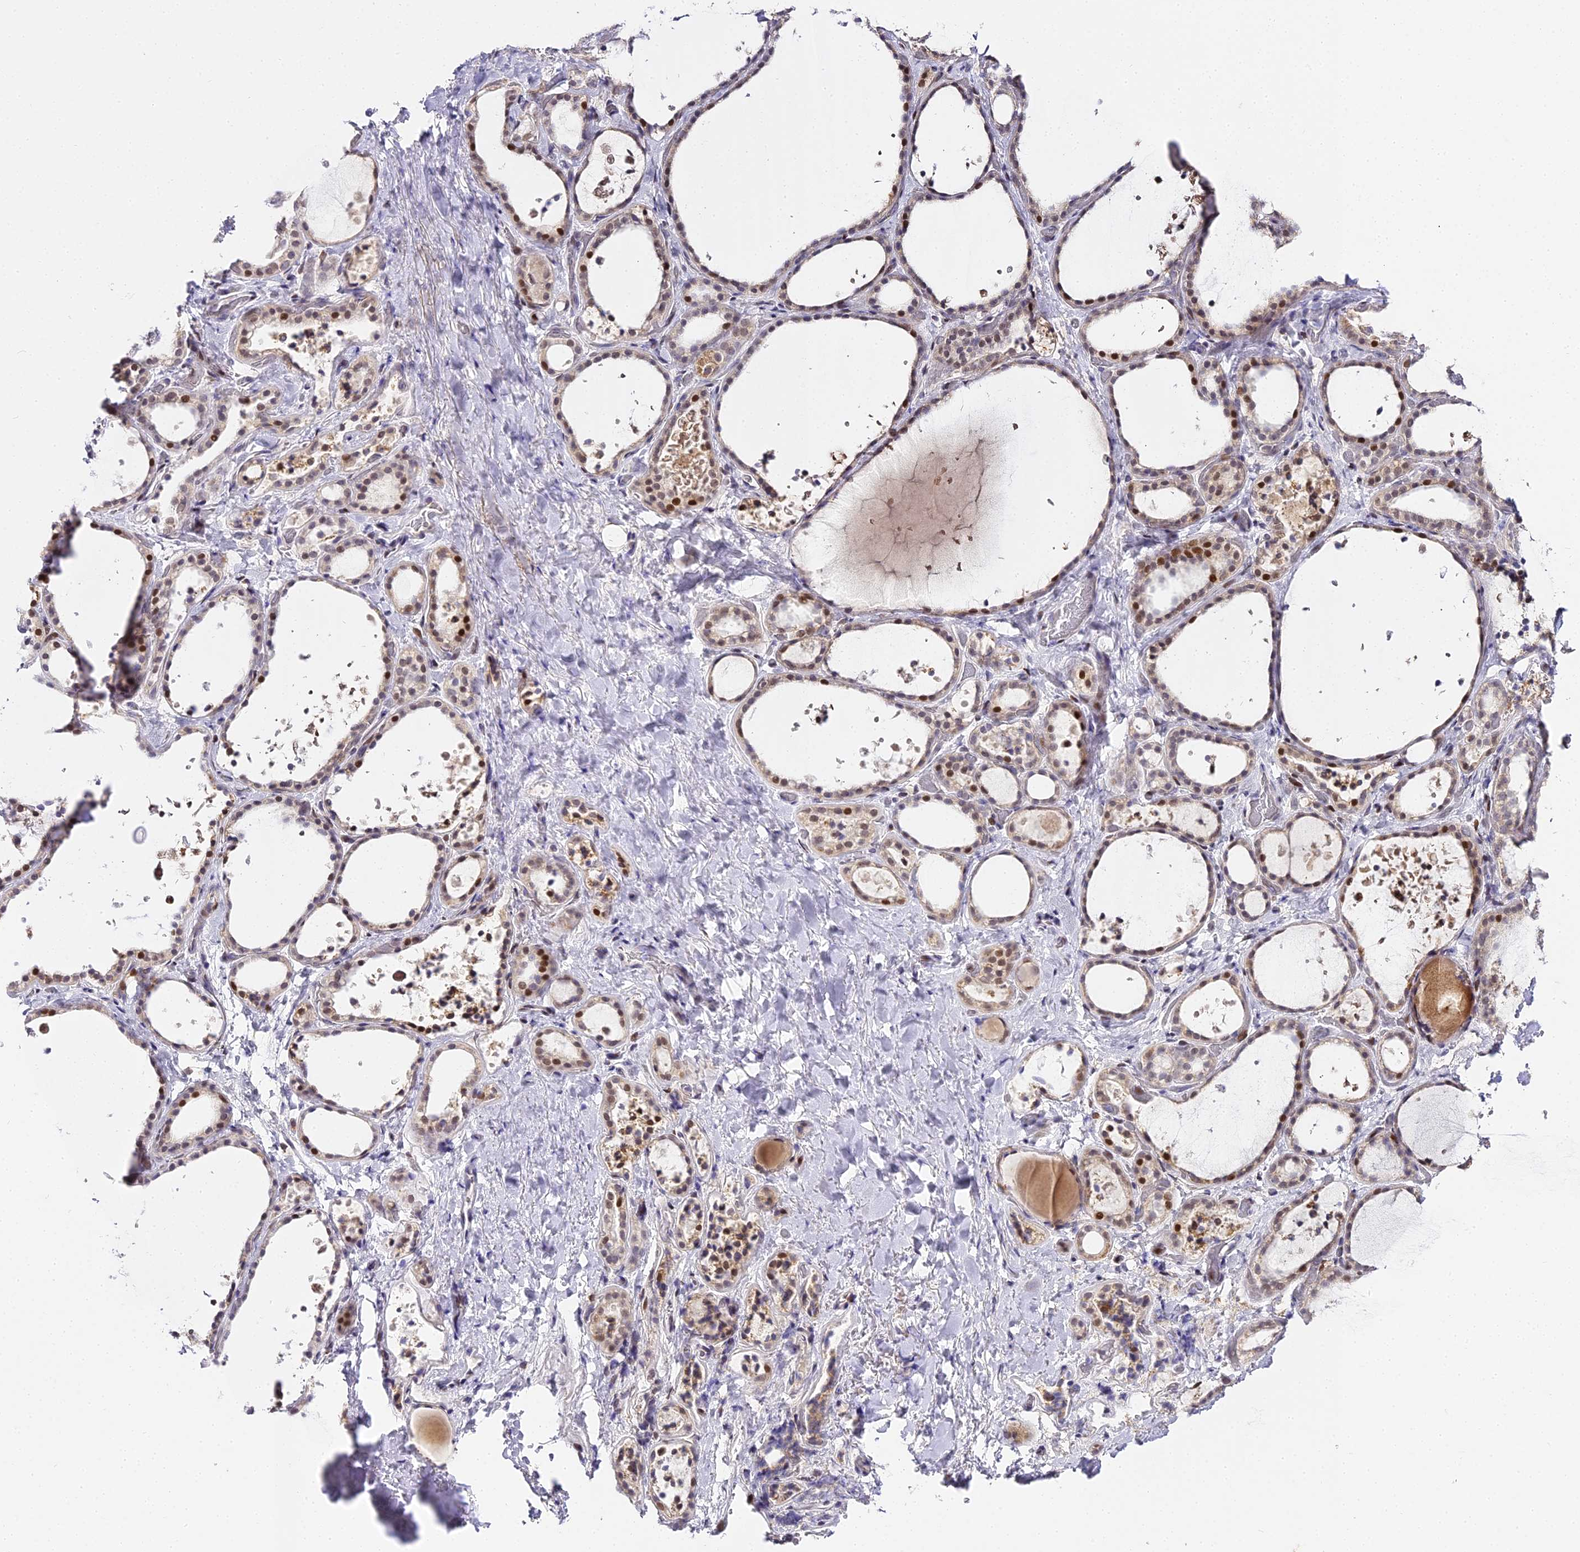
{"staining": {"intensity": "moderate", "quantity": "25%-75%", "location": "nuclear"}, "tissue": "thyroid gland", "cell_type": "Glandular cells", "image_type": "normal", "snomed": [{"axis": "morphology", "description": "Normal tissue, NOS"}, {"axis": "topography", "description": "Thyroid gland"}], "caption": "Immunohistochemistry (IHC) (DAB (3,3'-diaminobenzidine)) staining of benign thyroid gland shows moderate nuclear protein positivity in approximately 25%-75% of glandular cells. (Brightfield microscopy of DAB IHC at high magnification).", "gene": "SERP1", "patient": {"sex": "female", "age": 44}}